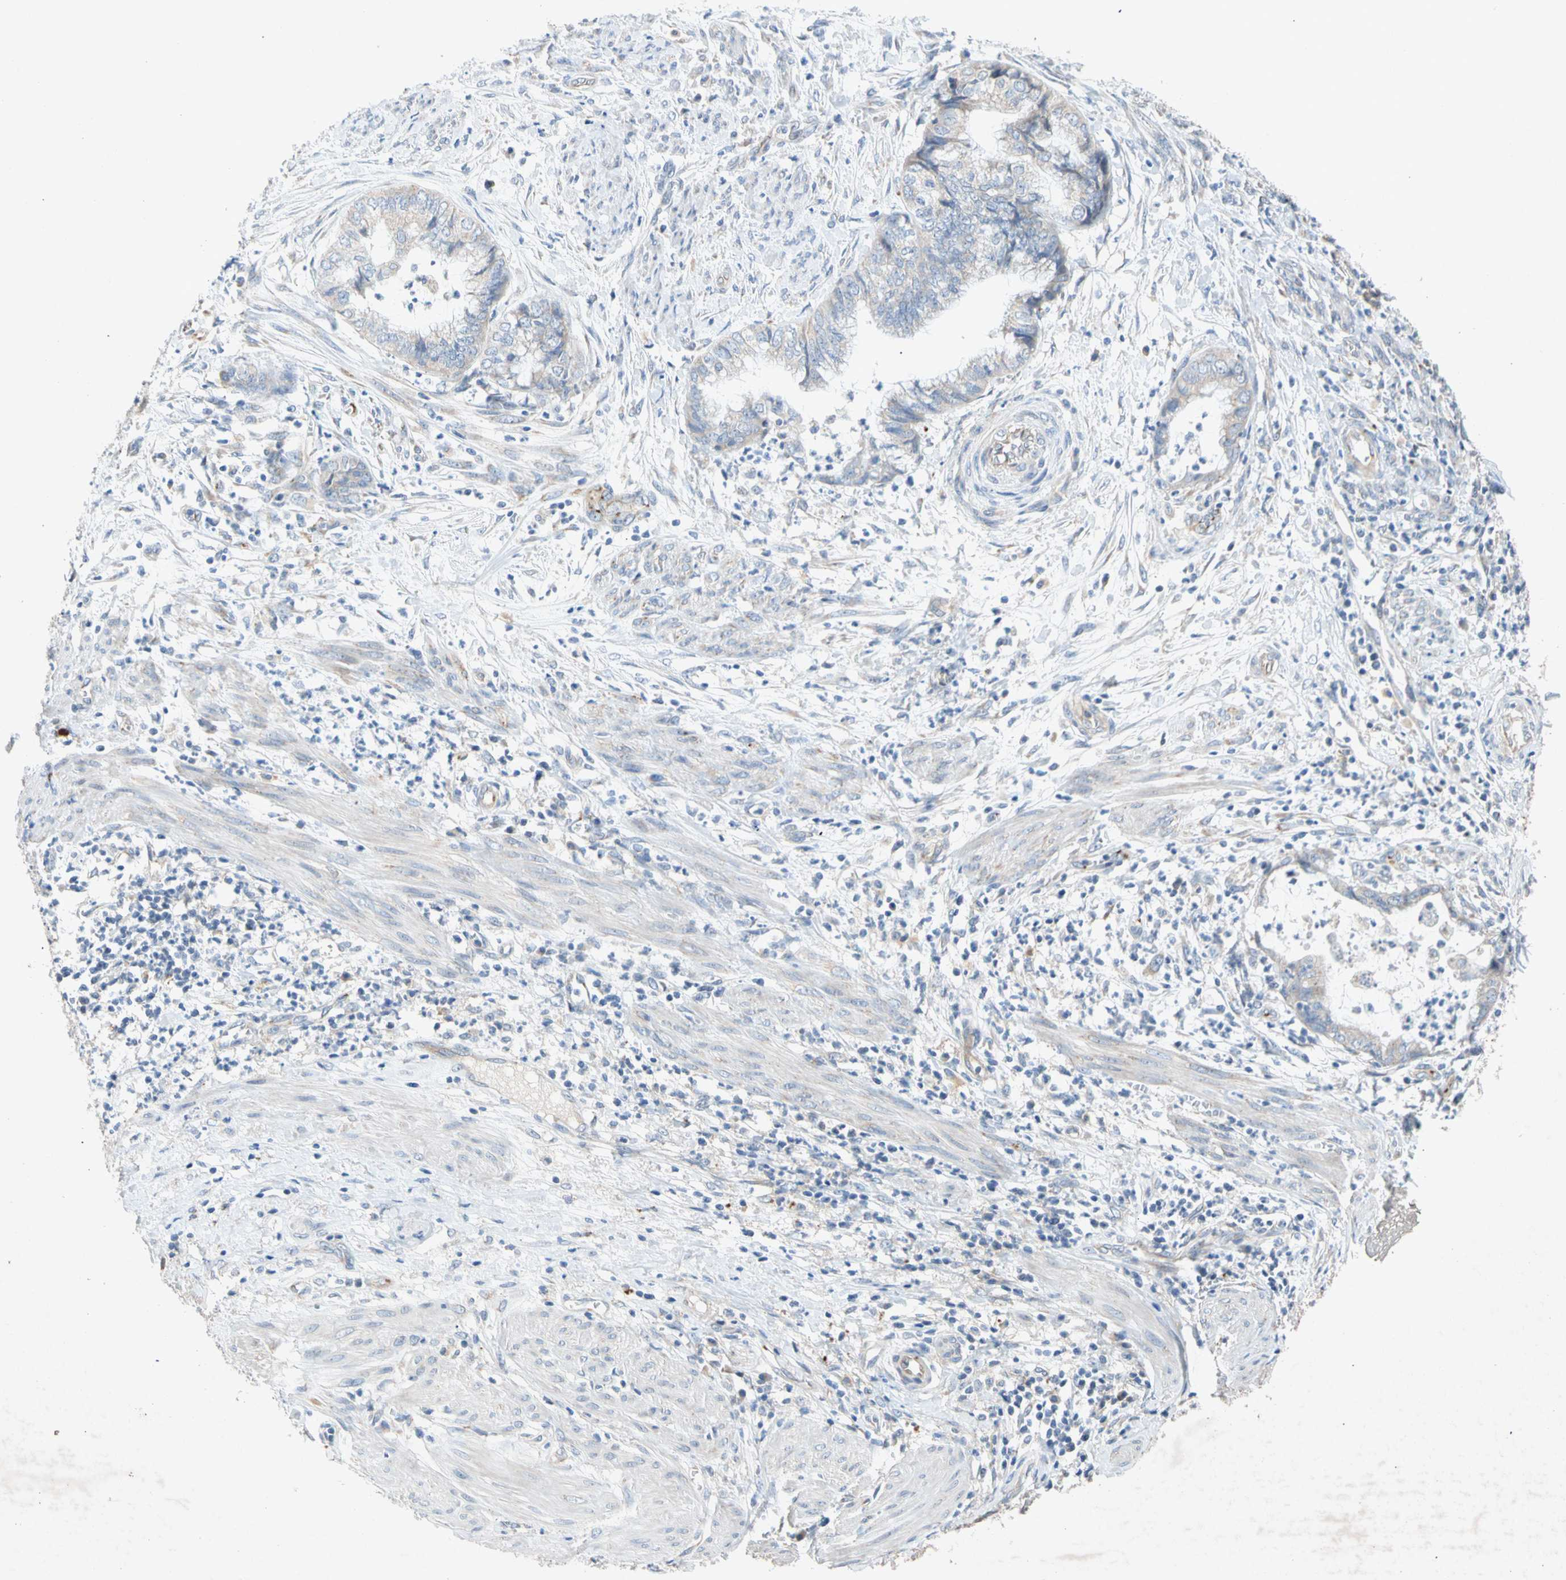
{"staining": {"intensity": "weak", "quantity": "<25%", "location": "cytoplasmic/membranous"}, "tissue": "endometrial cancer", "cell_type": "Tumor cells", "image_type": "cancer", "snomed": [{"axis": "morphology", "description": "Necrosis, NOS"}, {"axis": "morphology", "description": "Adenocarcinoma, NOS"}, {"axis": "topography", "description": "Endometrium"}], "caption": "Adenocarcinoma (endometrial) was stained to show a protein in brown. There is no significant expression in tumor cells.", "gene": "GASK1B", "patient": {"sex": "female", "age": 79}}